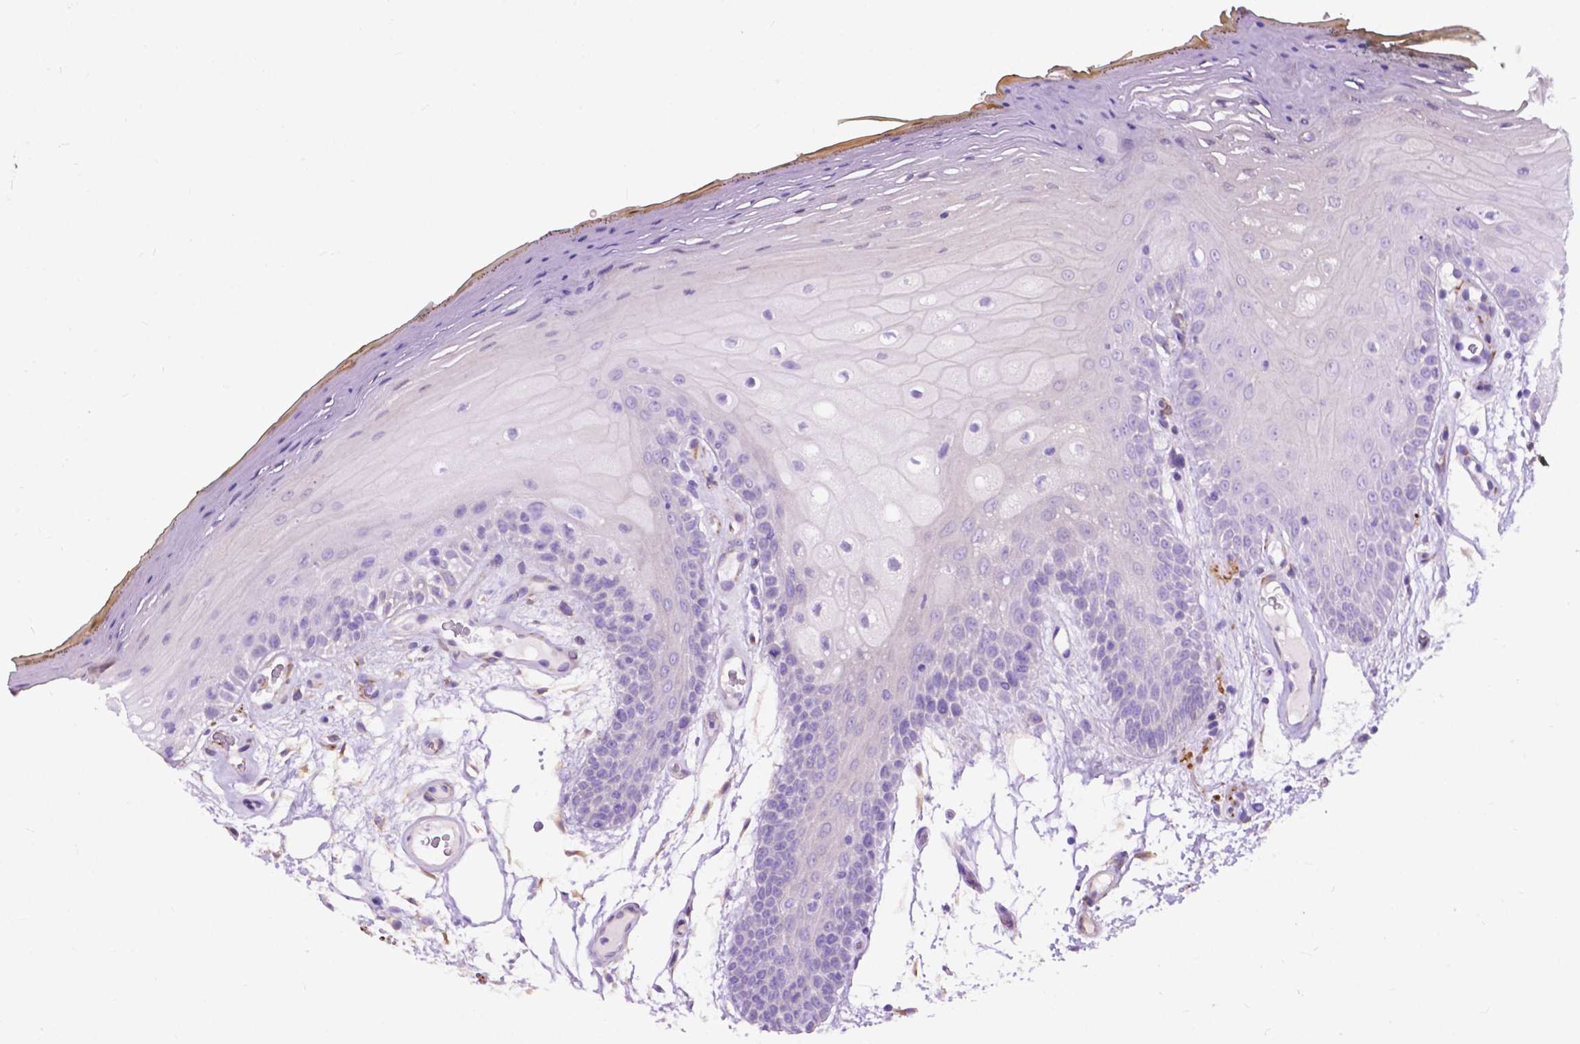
{"staining": {"intensity": "negative", "quantity": "none", "location": "none"}, "tissue": "oral mucosa", "cell_type": "Squamous epithelial cells", "image_type": "normal", "snomed": [{"axis": "morphology", "description": "Normal tissue, NOS"}, {"axis": "morphology", "description": "Squamous cell carcinoma, NOS"}, {"axis": "topography", "description": "Oral tissue"}, {"axis": "topography", "description": "Head-Neck"}], "caption": "The histopathology image demonstrates no significant positivity in squamous epithelial cells of oral mucosa.", "gene": "PCDHA12", "patient": {"sex": "male", "age": 52}}